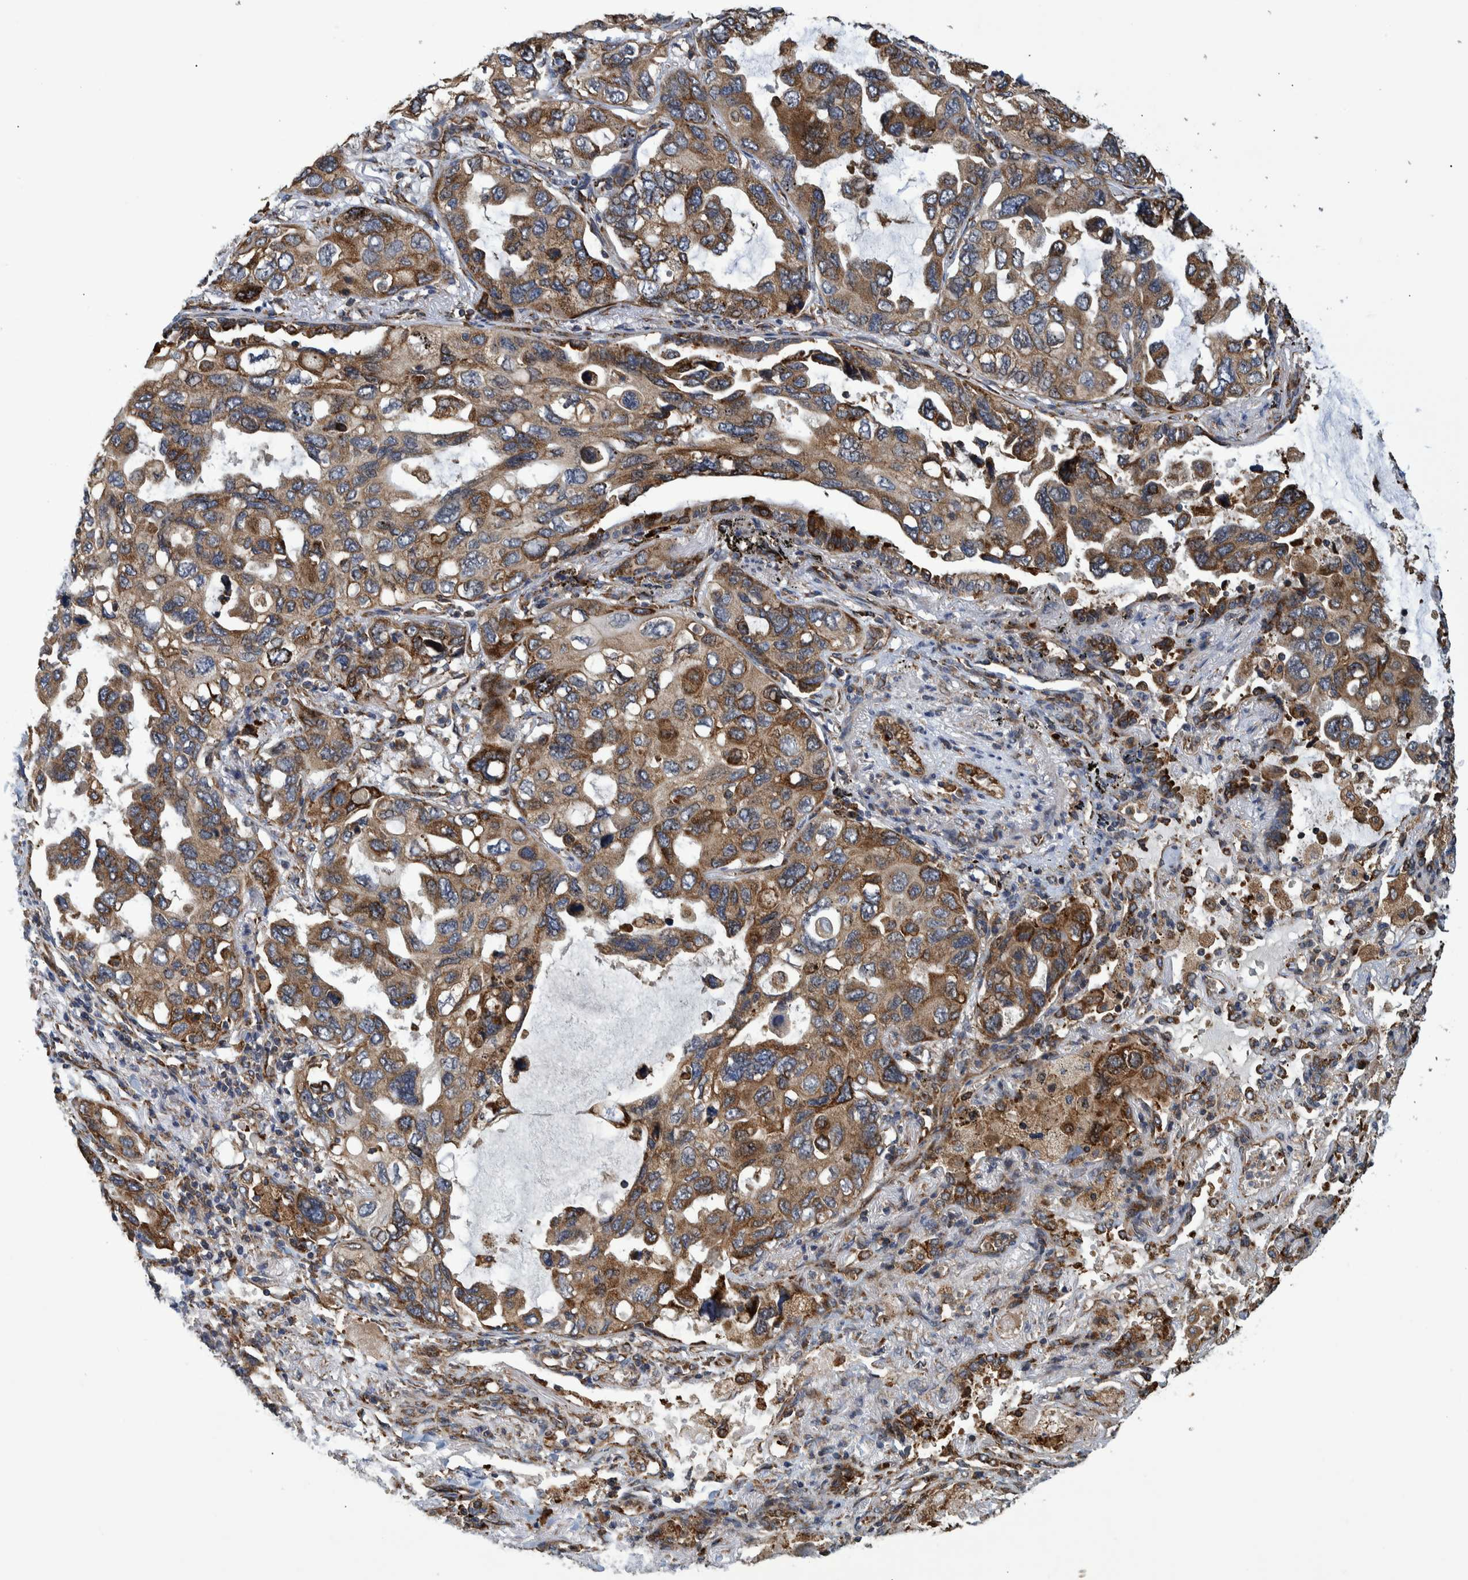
{"staining": {"intensity": "moderate", "quantity": ">75%", "location": "cytoplasmic/membranous"}, "tissue": "lung cancer", "cell_type": "Tumor cells", "image_type": "cancer", "snomed": [{"axis": "morphology", "description": "Squamous cell carcinoma, NOS"}, {"axis": "topography", "description": "Lung"}], "caption": "Immunohistochemical staining of human lung cancer exhibits medium levels of moderate cytoplasmic/membranous staining in about >75% of tumor cells. (brown staining indicates protein expression, while blue staining denotes nuclei).", "gene": "SPAG5", "patient": {"sex": "female", "age": 73}}